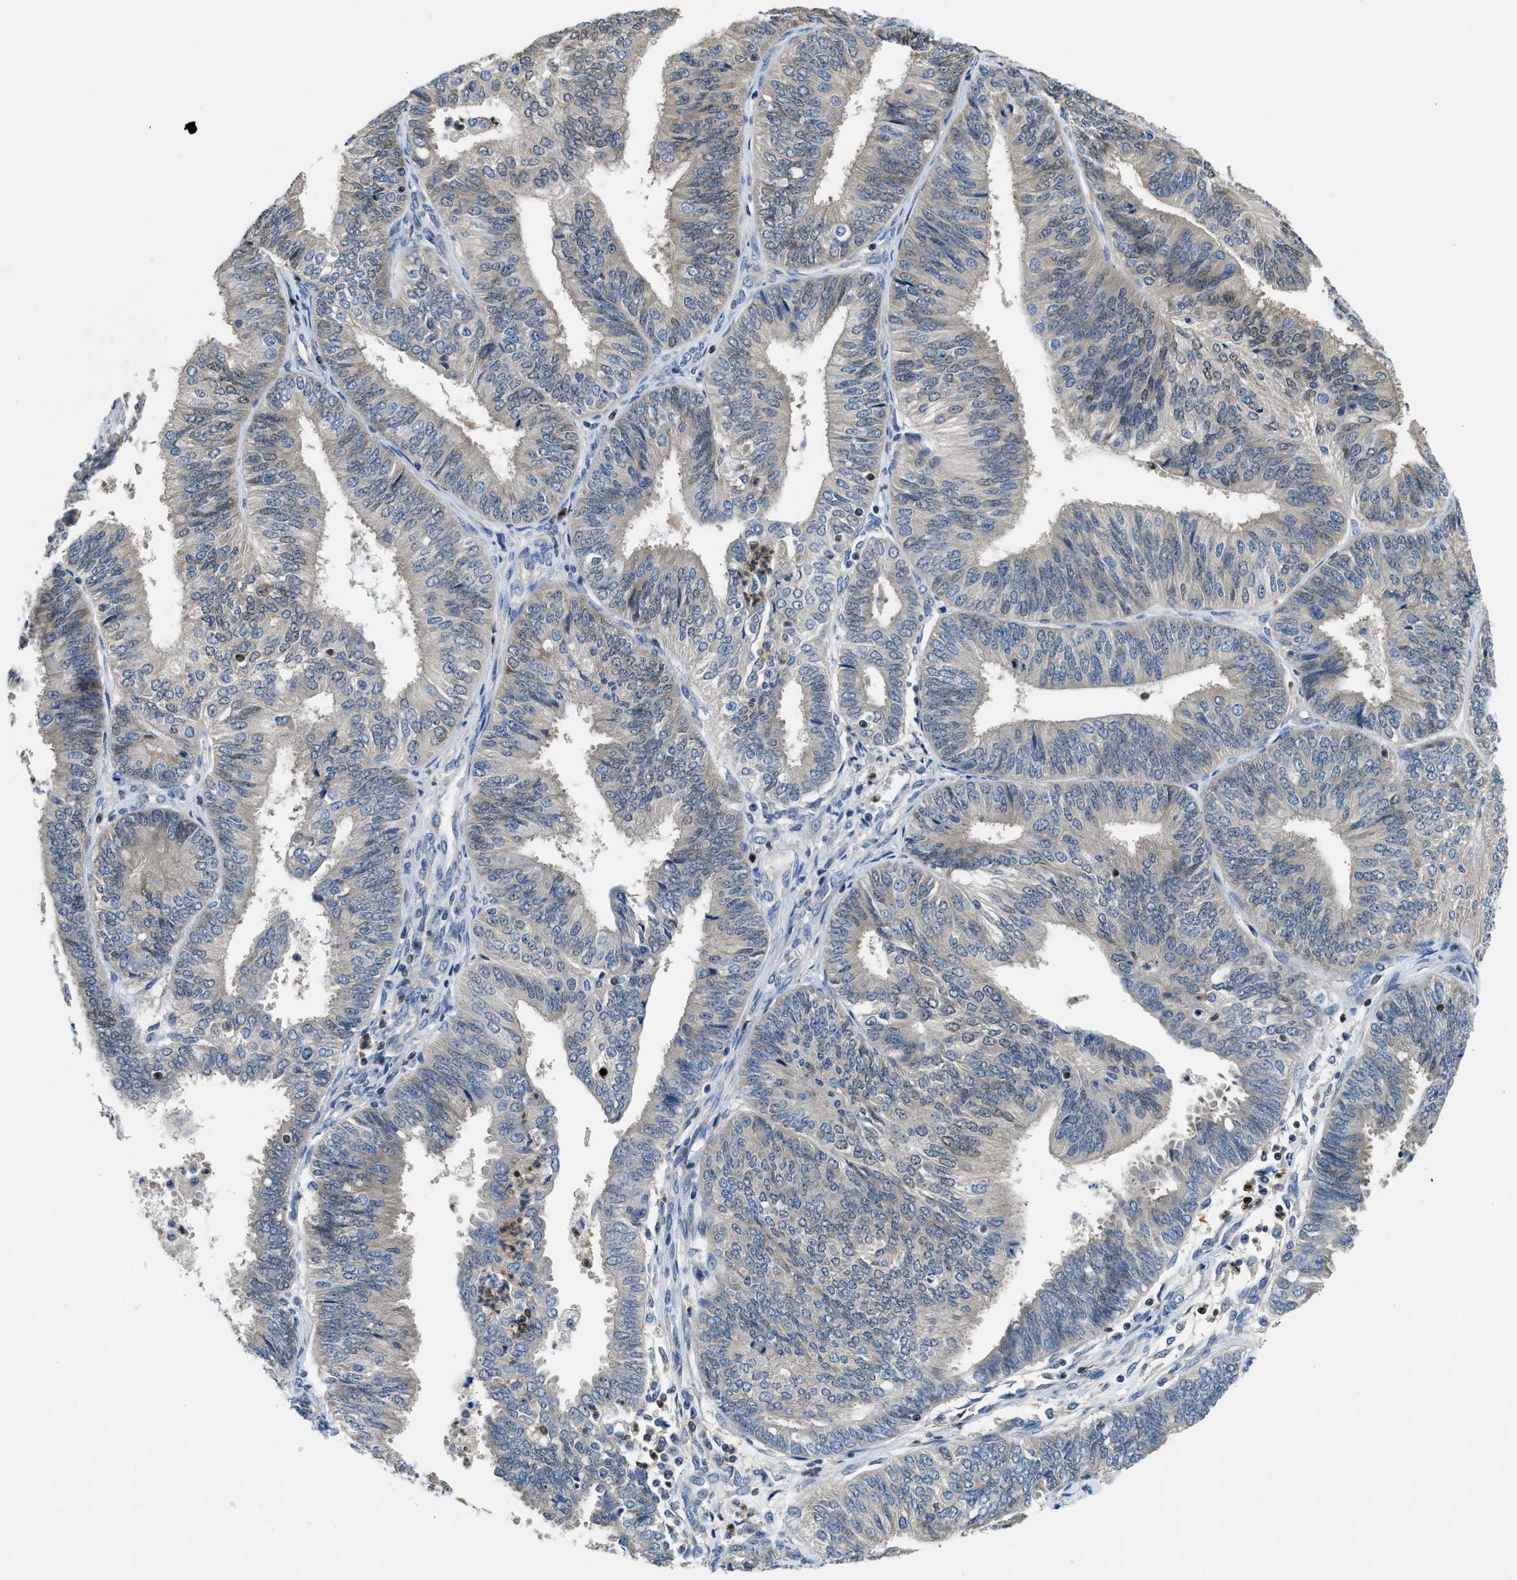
{"staining": {"intensity": "weak", "quantity": "<25%", "location": "nuclear"}, "tissue": "endometrial cancer", "cell_type": "Tumor cells", "image_type": "cancer", "snomed": [{"axis": "morphology", "description": "Adenocarcinoma, NOS"}, {"axis": "topography", "description": "Endometrium"}], "caption": "Tumor cells show no significant protein expression in endometrial cancer (adenocarcinoma). (Brightfield microscopy of DAB IHC at high magnification).", "gene": "TOX", "patient": {"sex": "female", "age": 58}}